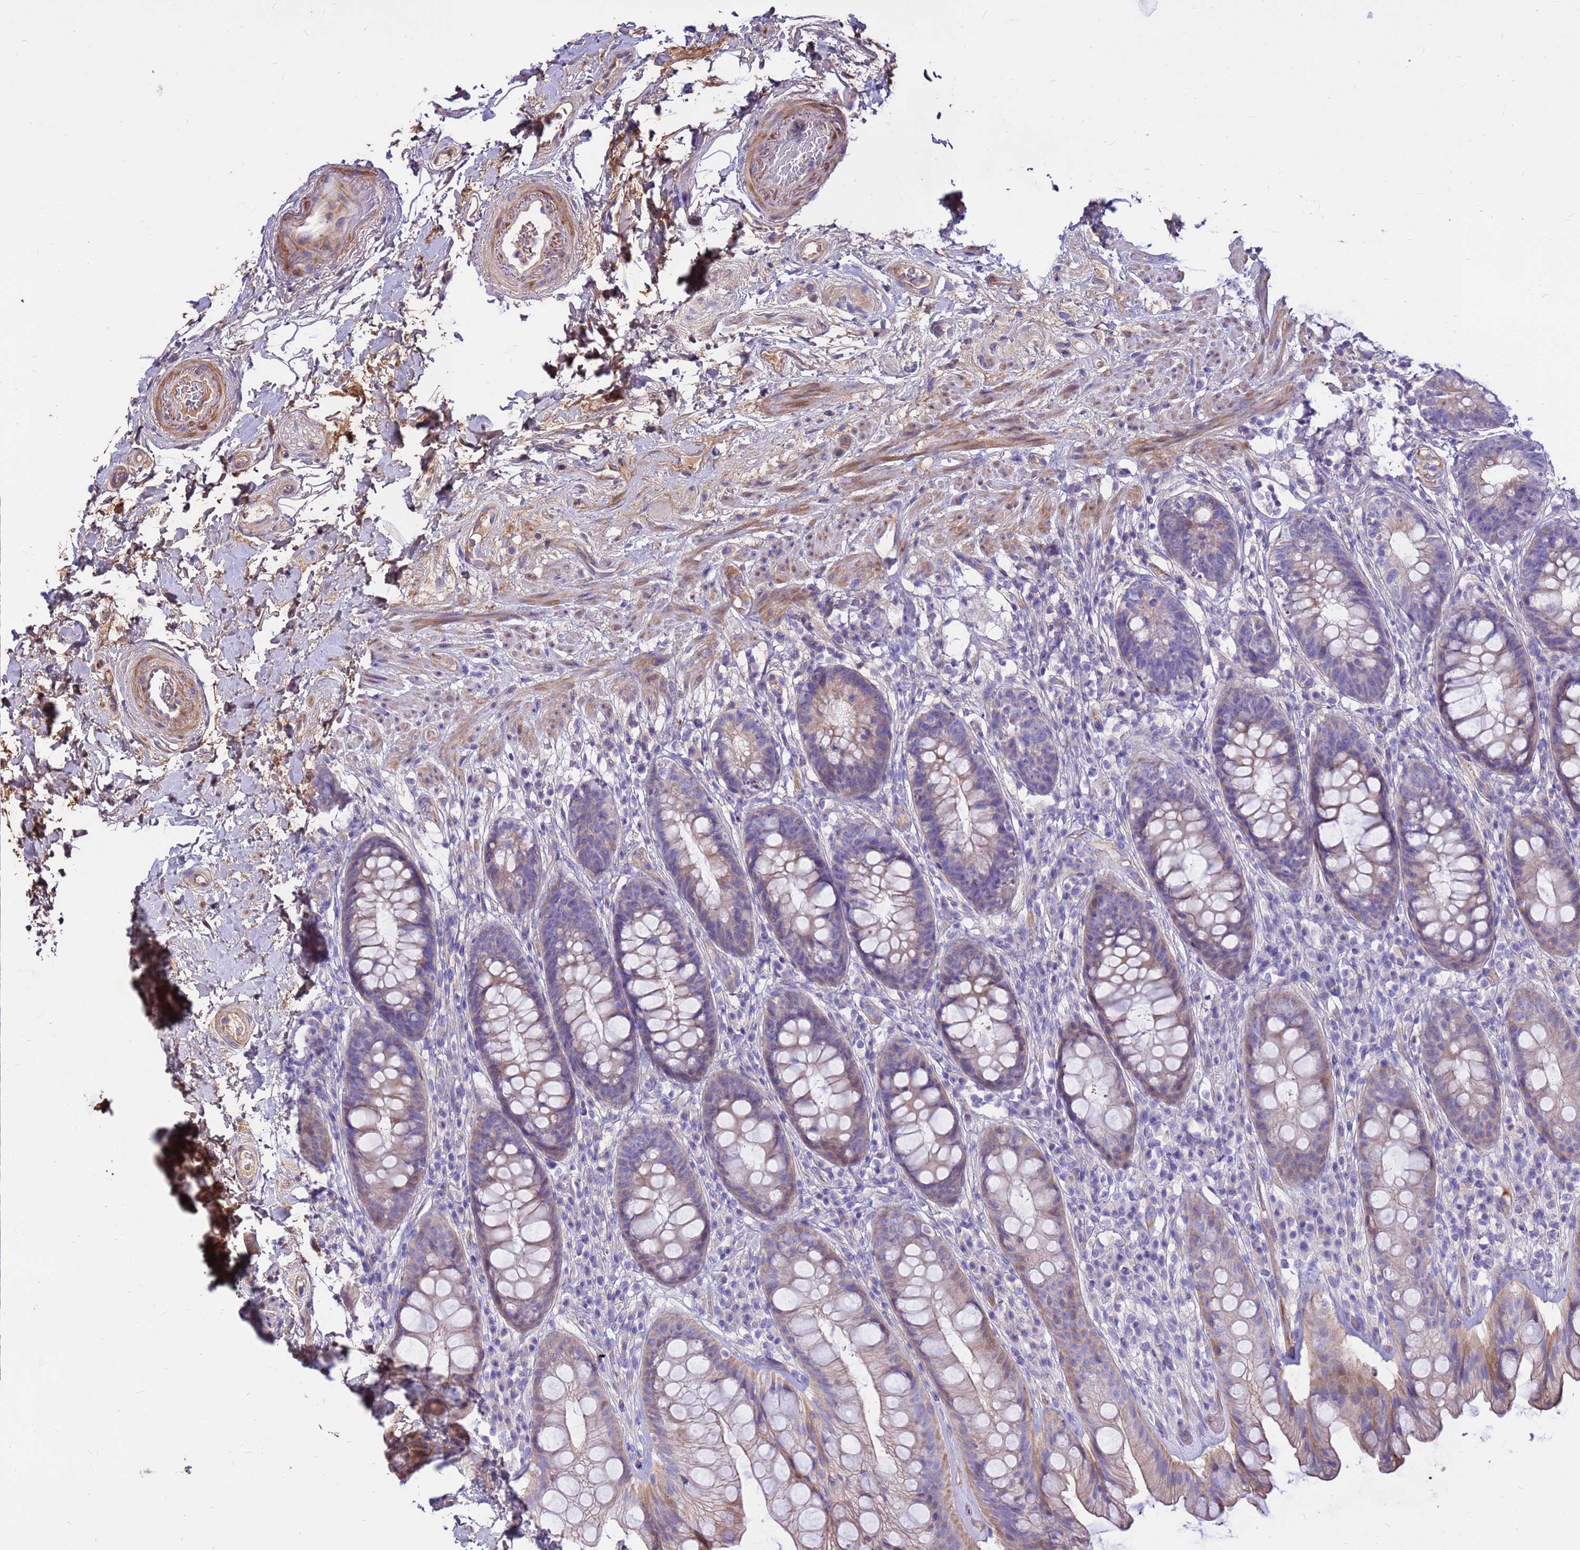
{"staining": {"intensity": "moderate", "quantity": "25%-75%", "location": "cytoplasmic/membranous"}, "tissue": "rectum", "cell_type": "Glandular cells", "image_type": "normal", "snomed": [{"axis": "morphology", "description": "Normal tissue, NOS"}, {"axis": "topography", "description": "Rectum"}], "caption": "IHC (DAB (3,3'-diaminobenzidine)) staining of benign human rectum reveals moderate cytoplasmic/membranous protein staining in about 25%-75% of glandular cells.", "gene": "CRHBP", "patient": {"sex": "male", "age": 74}}